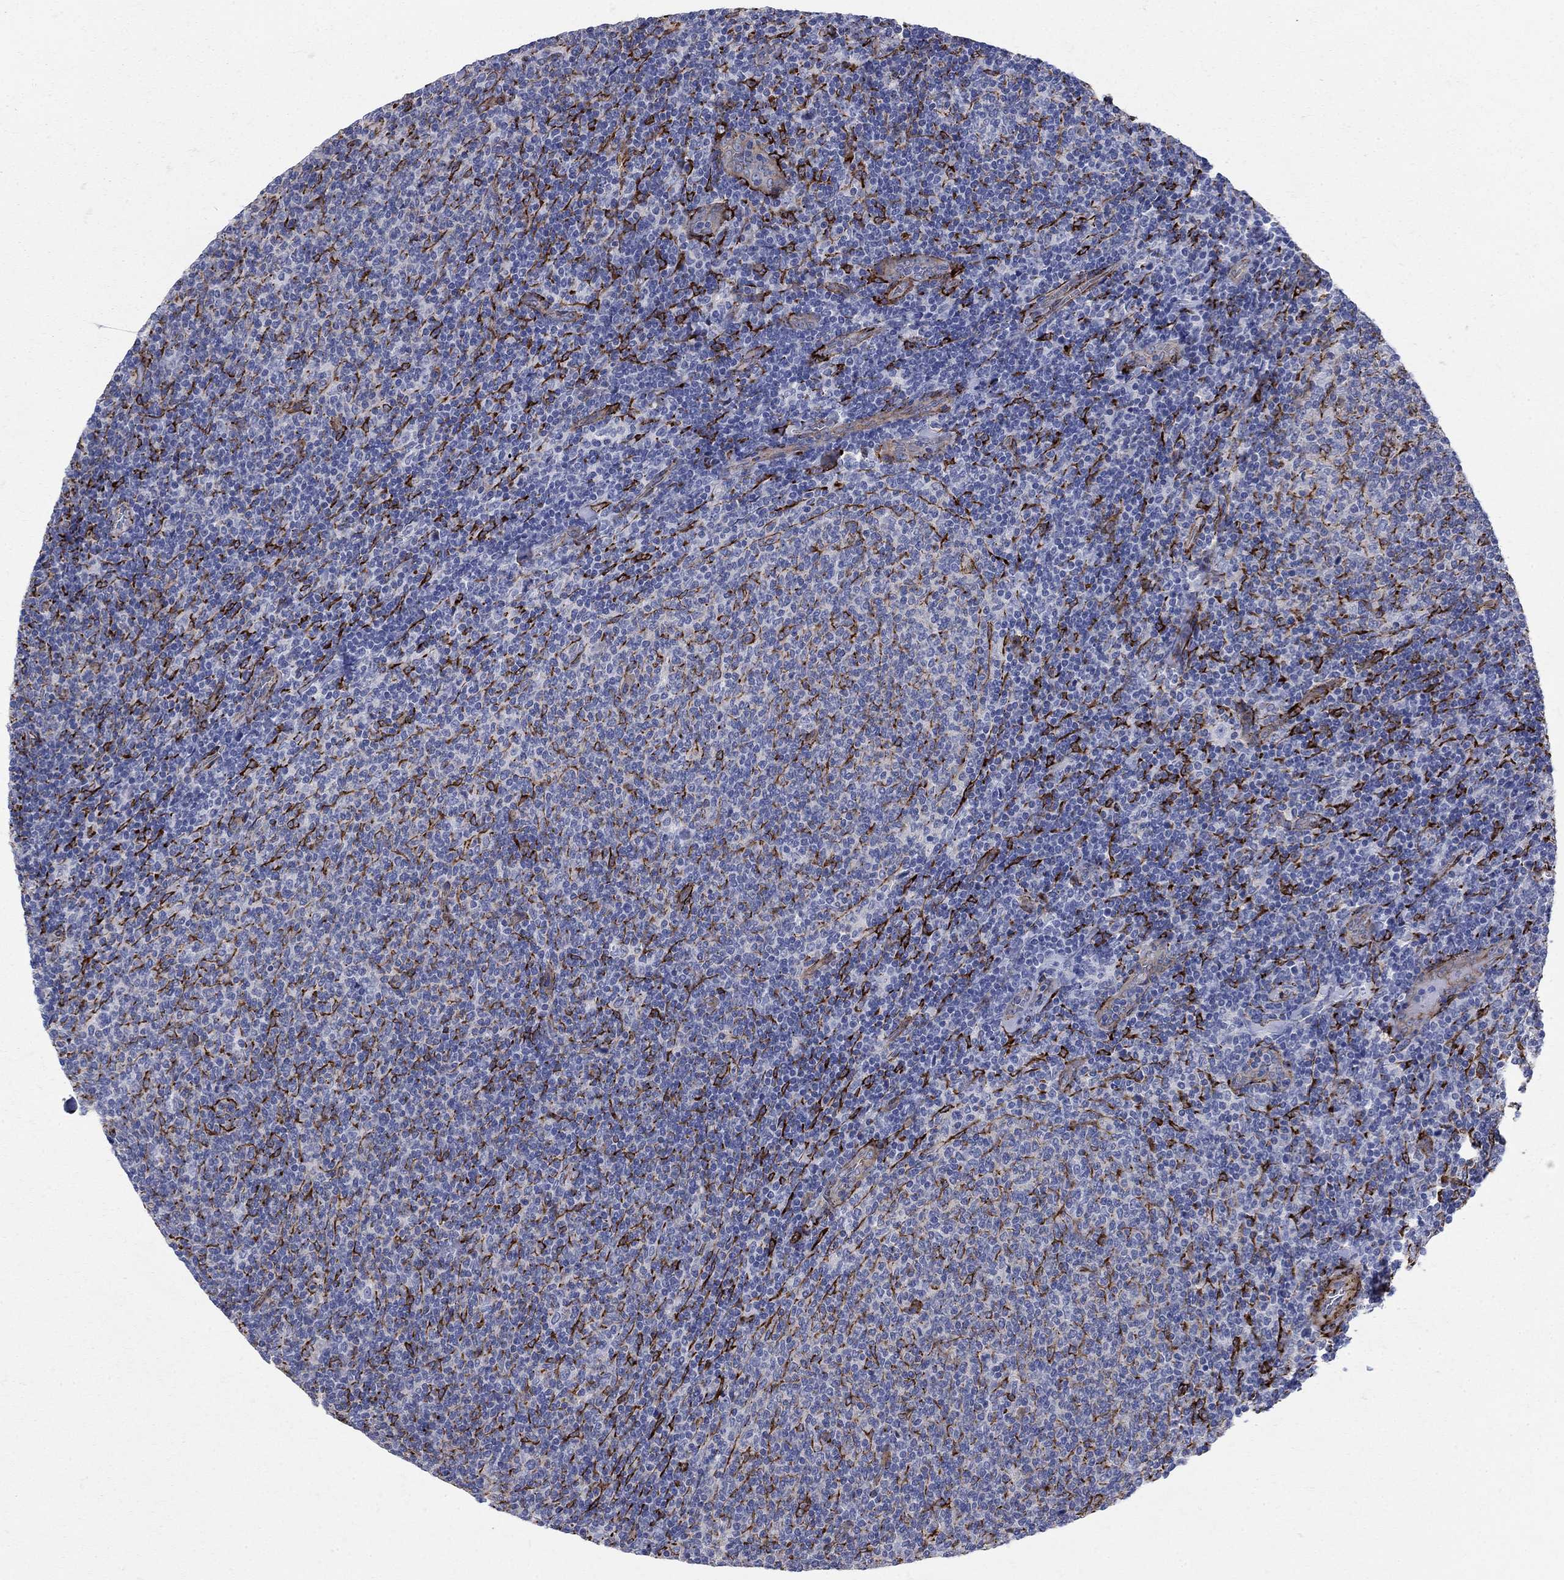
{"staining": {"intensity": "negative", "quantity": "none", "location": "none"}, "tissue": "lymphoma", "cell_type": "Tumor cells", "image_type": "cancer", "snomed": [{"axis": "morphology", "description": "Malignant lymphoma, non-Hodgkin's type, Low grade"}, {"axis": "topography", "description": "Lymph node"}], "caption": "Immunohistochemistry (IHC) image of neoplastic tissue: lymphoma stained with DAB displays no significant protein positivity in tumor cells.", "gene": "SEPTIN8", "patient": {"sex": "male", "age": 52}}